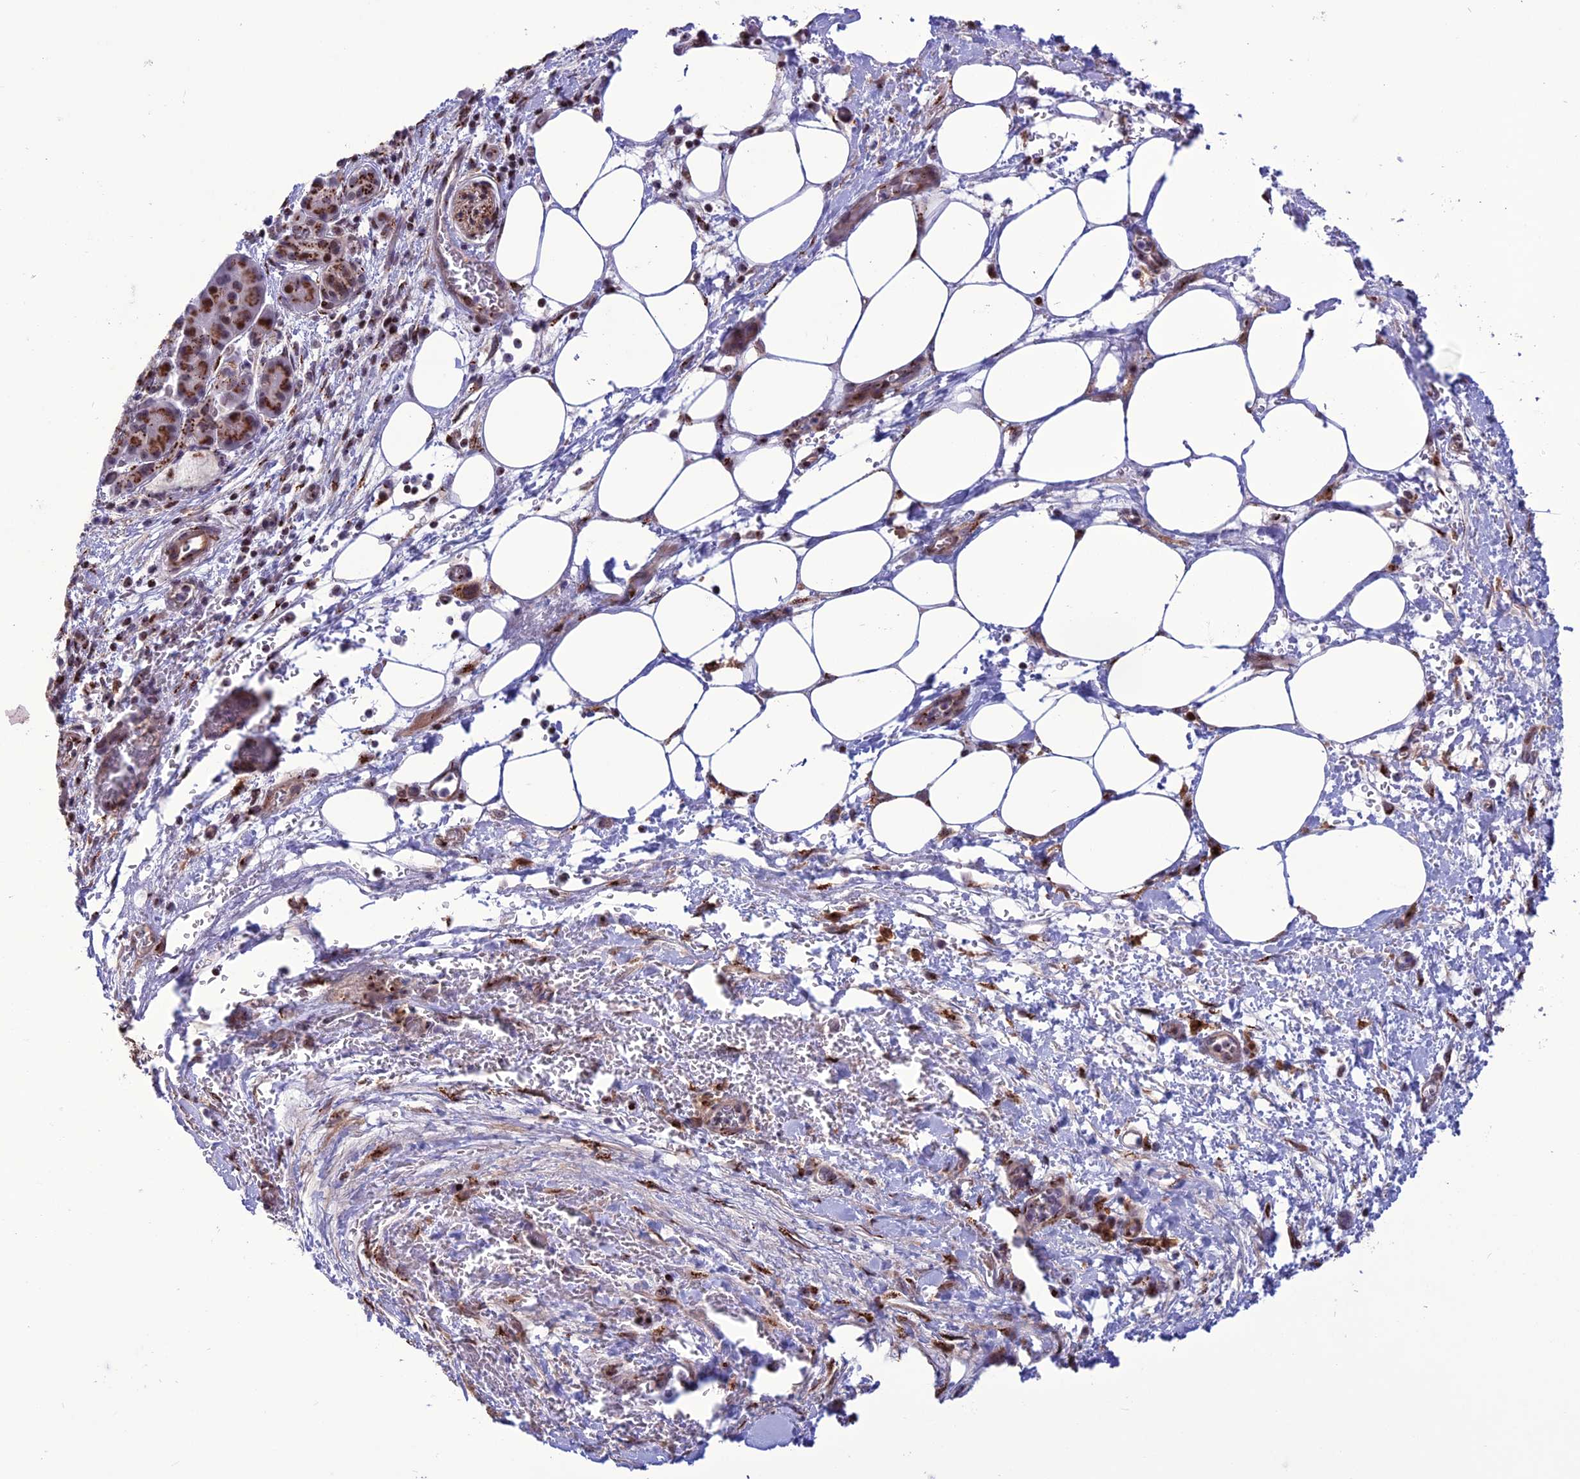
{"staining": {"intensity": "strong", "quantity": ">75%", "location": "cytoplasmic/membranous,nuclear"}, "tissue": "pancreatic cancer", "cell_type": "Tumor cells", "image_type": "cancer", "snomed": [{"axis": "morphology", "description": "Adenocarcinoma, NOS"}, {"axis": "topography", "description": "Pancreas"}], "caption": "The image shows immunohistochemical staining of pancreatic cancer (adenocarcinoma). There is strong cytoplasmic/membranous and nuclear expression is present in about >75% of tumor cells.", "gene": "PLEKHA4", "patient": {"sex": "male", "age": 73}}